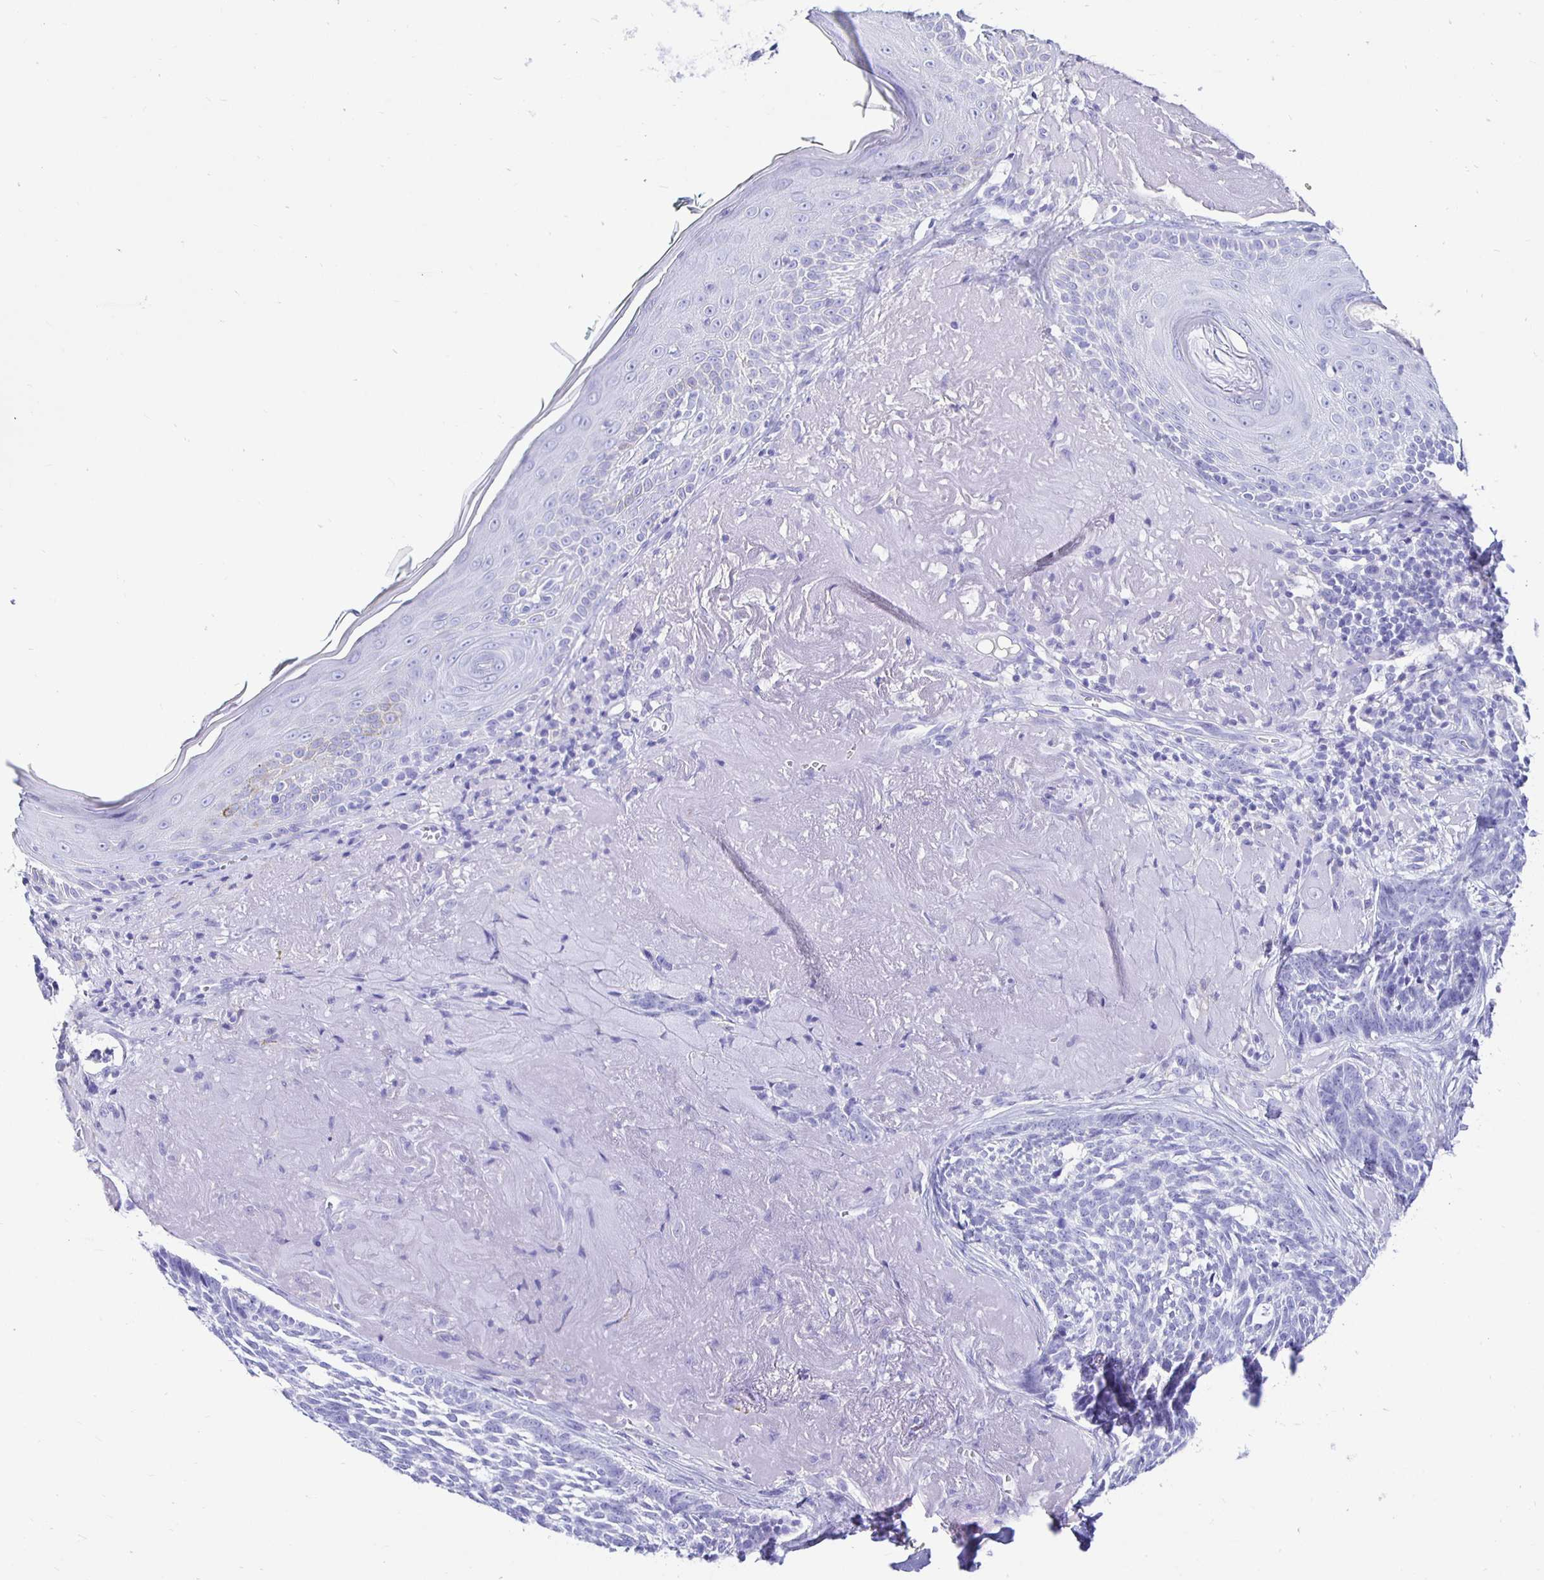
{"staining": {"intensity": "negative", "quantity": "none", "location": "none"}, "tissue": "skin cancer", "cell_type": "Tumor cells", "image_type": "cancer", "snomed": [{"axis": "morphology", "description": "Basal cell carcinoma"}, {"axis": "topography", "description": "Skin"}, {"axis": "topography", "description": "Skin of face"}], "caption": "This is an immunohistochemistry histopathology image of human basal cell carcinoma (skin). There is no positivity in tumor cells.", "gene": "UMOD", "patient": {"sex": "female", "age": 95}}